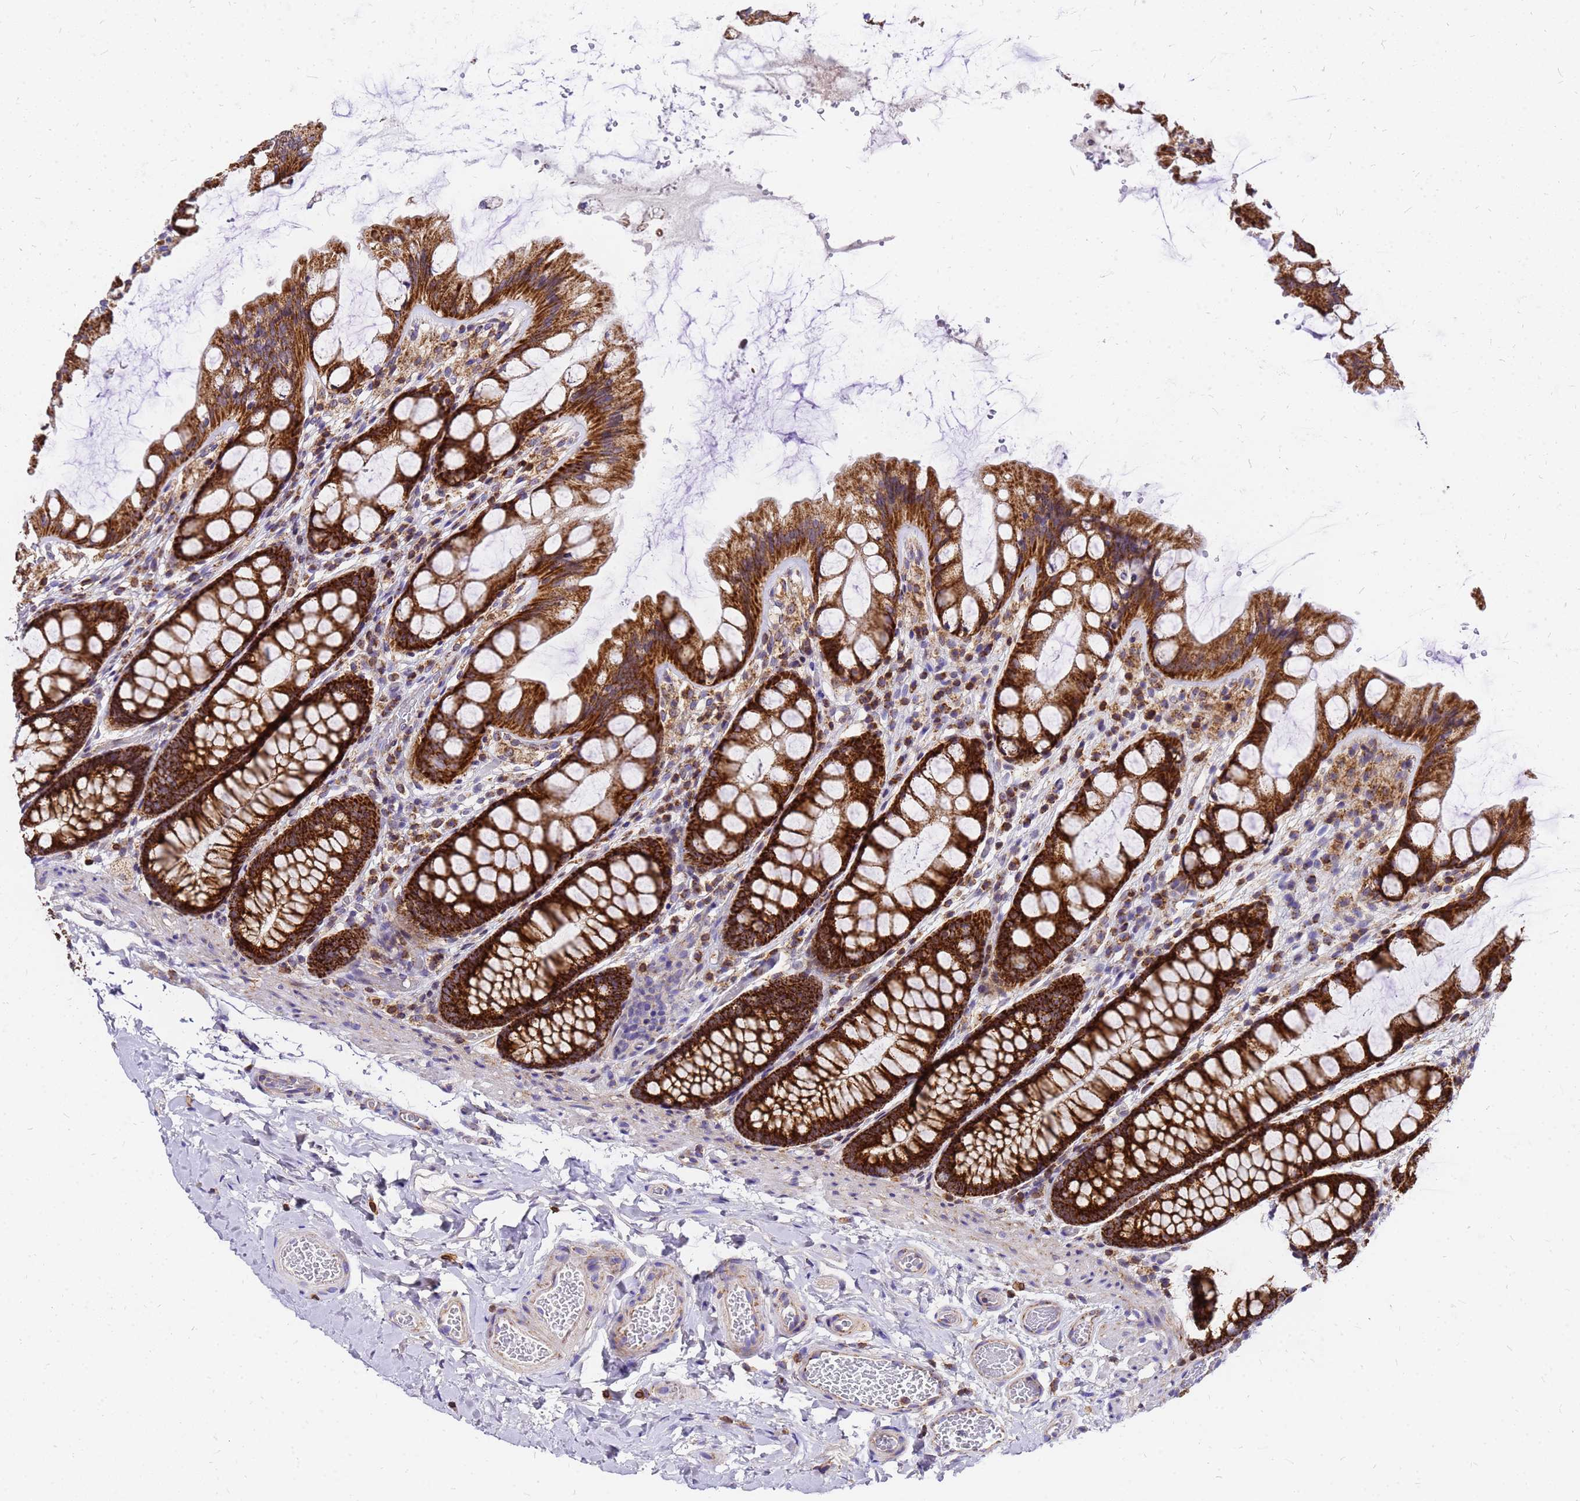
{"staining": {"intensity": "moderate", "quantity": ">75%", "location": "cytoplasmic/membranous"}, "tissue": "colon", "cell_type": "Endothelial cells", "image_type": "normal", "snomed": [{"axis": "morphology", "description": "Normal tissue, NOS"}, {"axis": "topography", "description": "Colon"}], "caption": "Brown immunohistochemical staining in benign colon displays moderate cytoplasmic/membranous staining in about >75% of endothelial cells. (DAB IHC with brightfield microscopy, high magnification).", "gene": "MRPS26", "patient": {"sex": "male", "age": 47}}